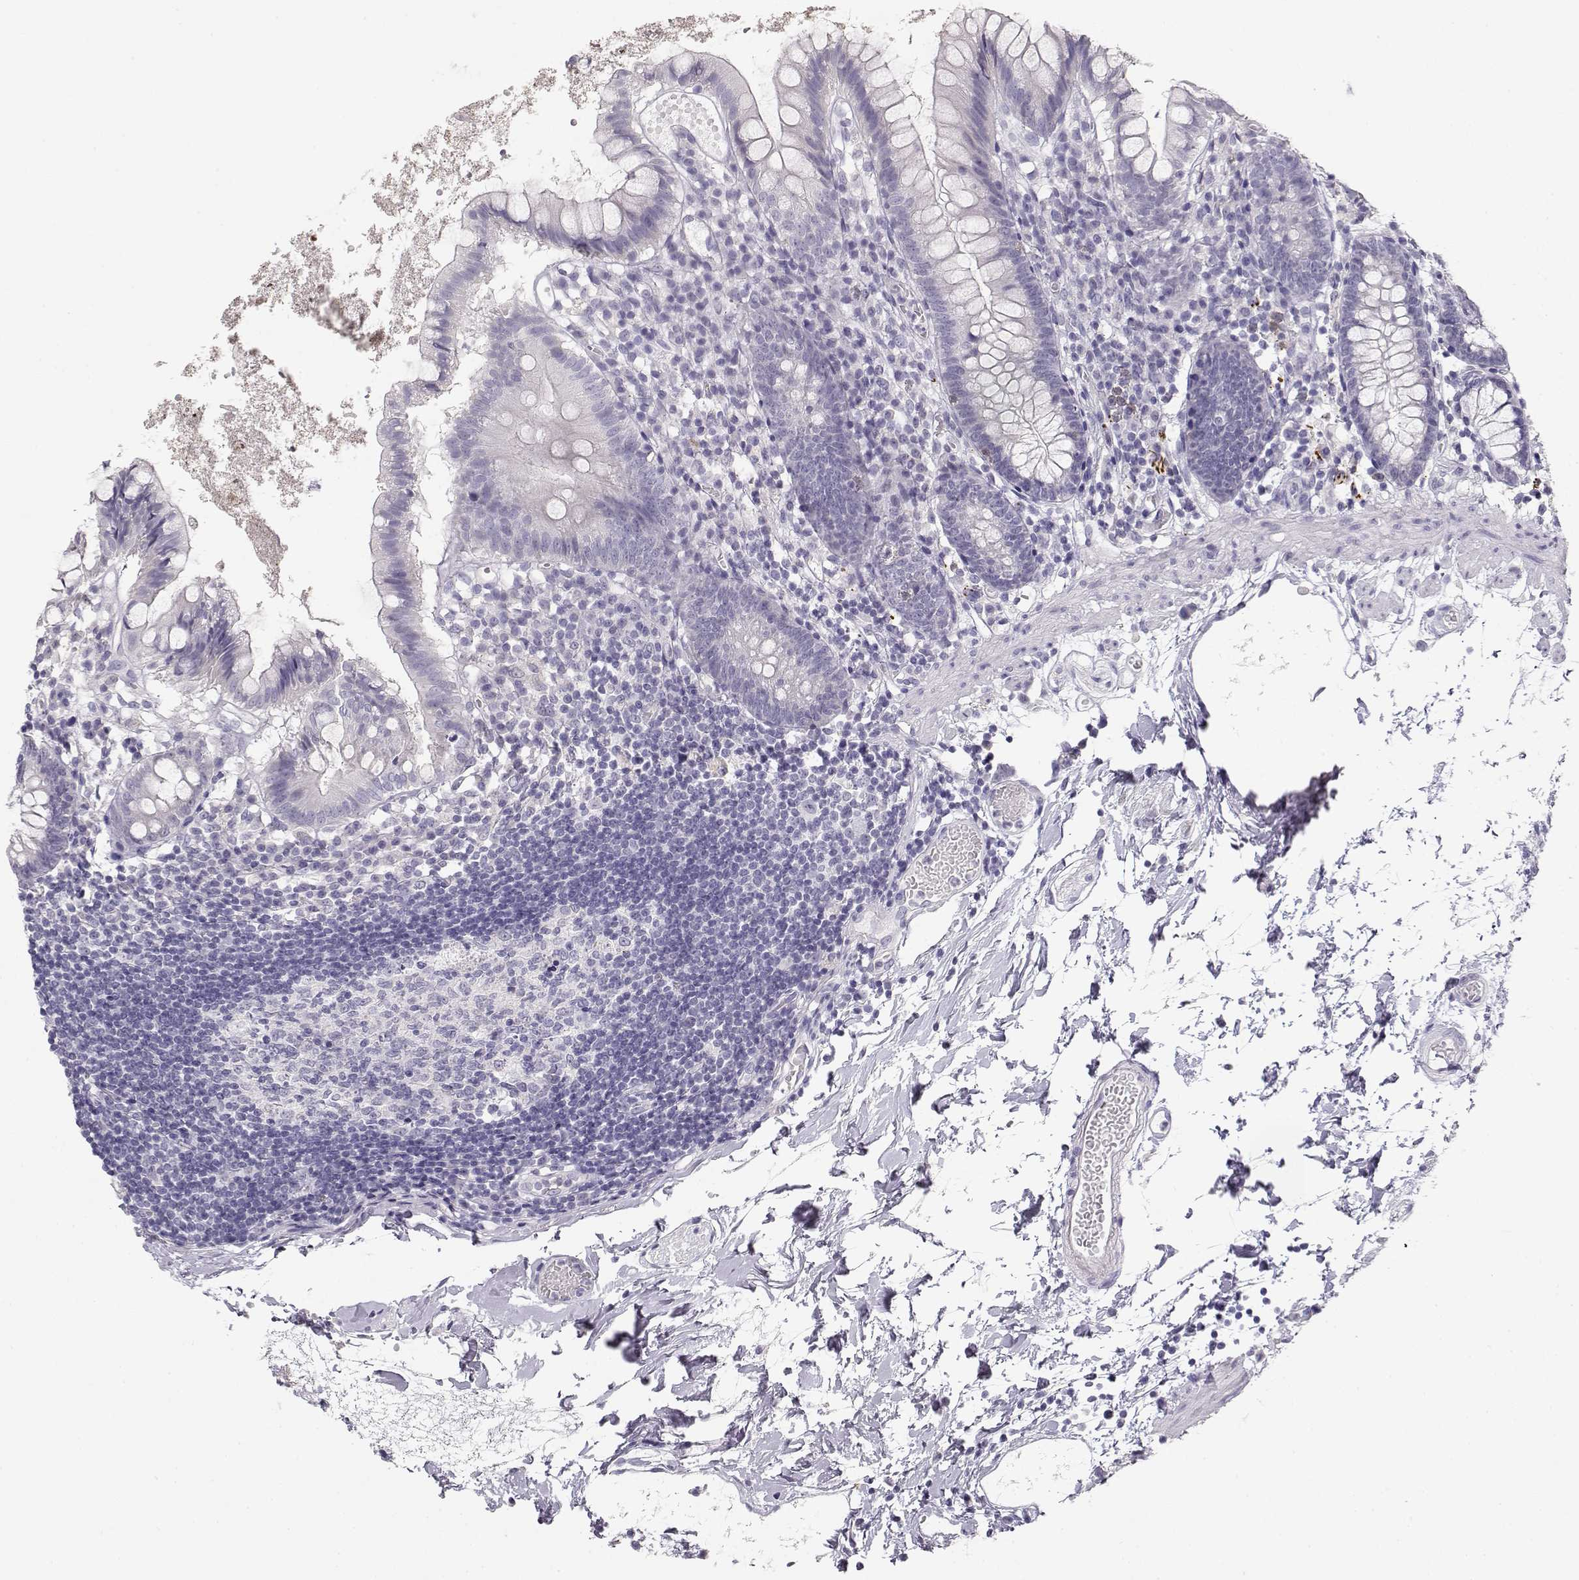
{"staining": {"intensity": "negative", "quantity": "none", "location": "none"}, "tissue": "small intestine", "cell_type": "Glandular cells", "image_type": "normal", "snomed": [{"axis": "morphology", "description": "Normal tissue, NOS"}, {"axis": "topography", "description": "Small intestine"}], "caption": "This is a photomicrograph of immunohistochemistry staining of unremarkable small intestine, which shows no positivity in glandular cells.", "gene": "NUTM1", "patient": {"sex": "female", "age": 90}}